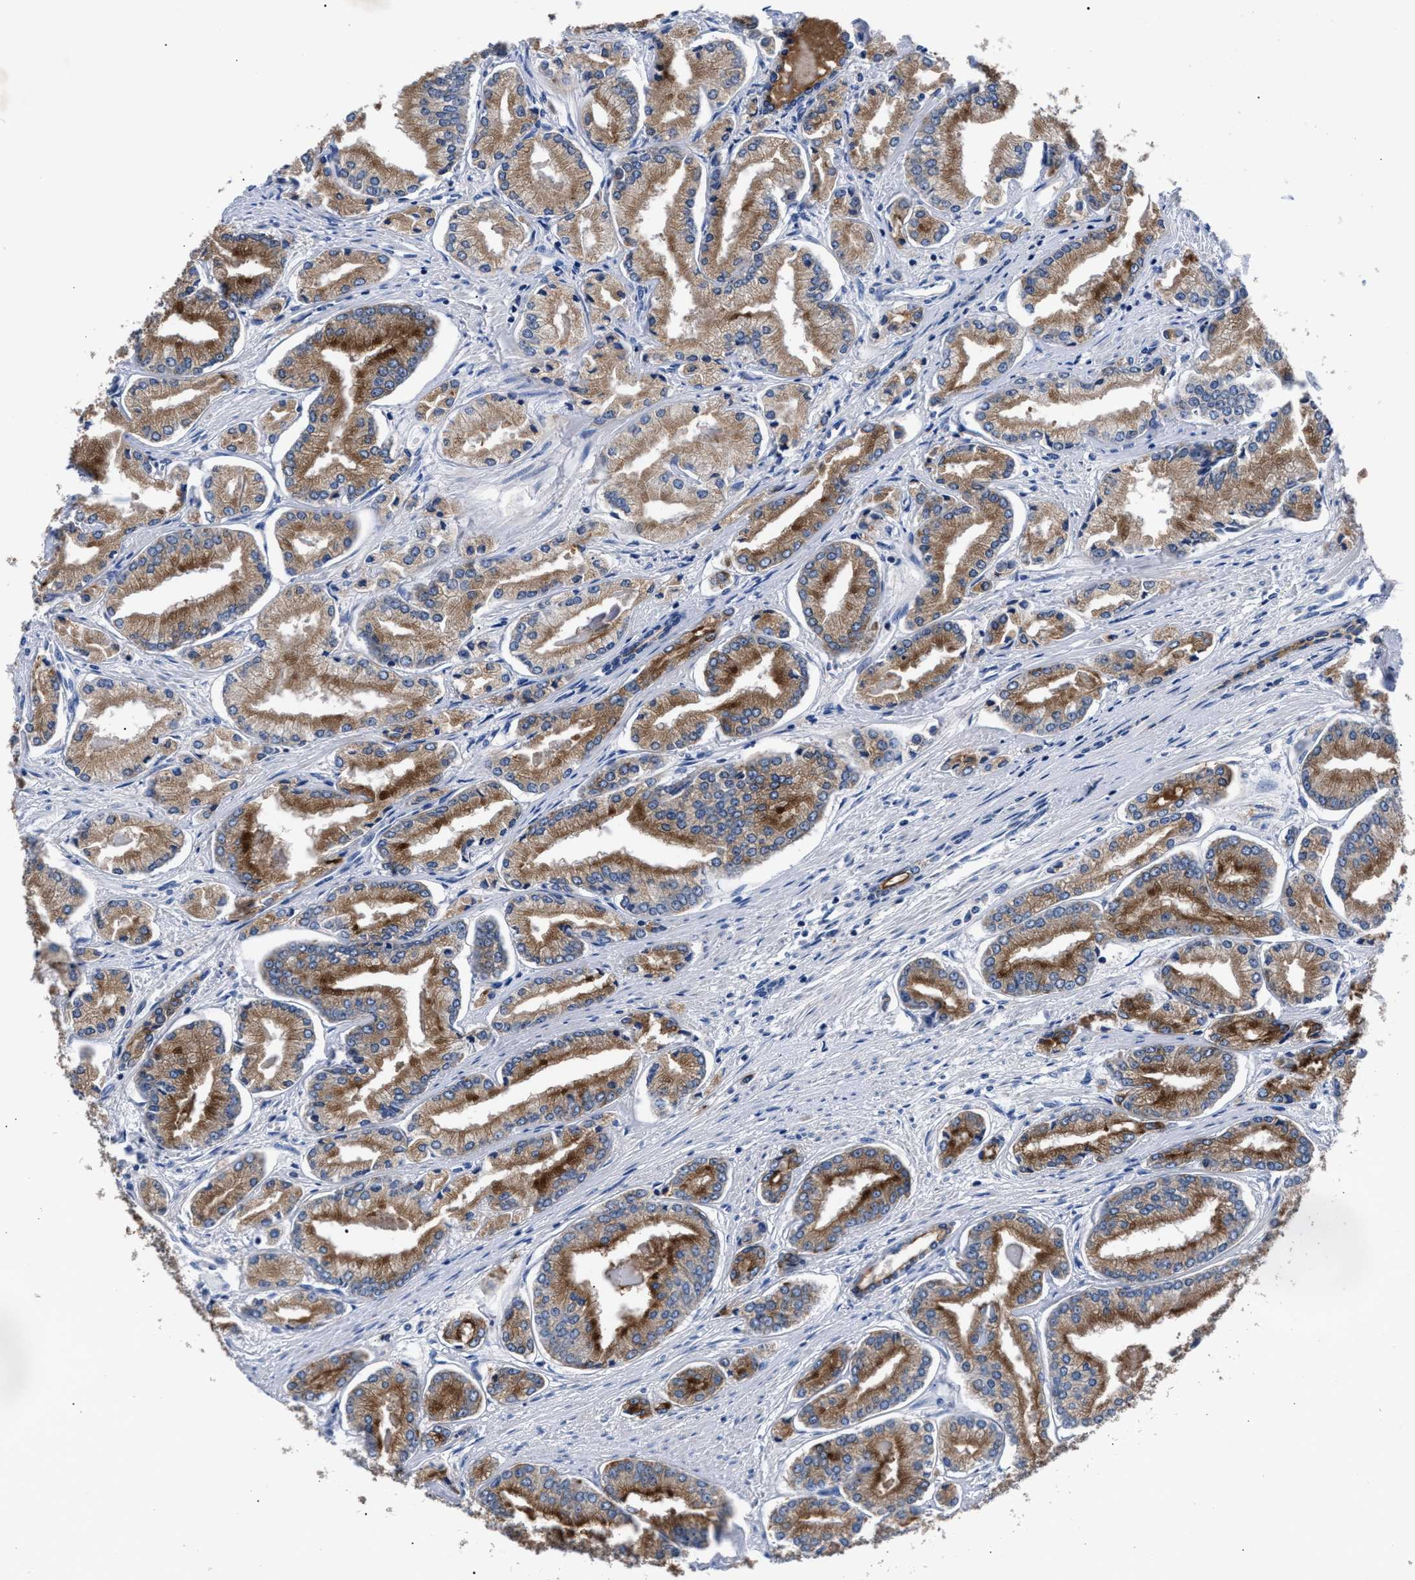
{"staining": {"intensity": "strong", "quantity": ">75%", "location": "cytoplasmic/membranous"}, "tissue": "prostate cancer", "cell_type": "Tumor cells", "image_type": "cancer", "snomed": [{"axis": "morphology", "description": "Adenocarcinoma, Low grade"}, {"axis": "topography", "description": "Prostate"}], "caption": "Protein expression analysis of prostate cancer reveals strong cytoplasmic/membranous positivity in about >75% of tumor cells. (DAB (3,3'-diaminobenzidine) IHC, brown staining for protein, blue staining for nuclei).", "gene": "PHF24", "patient": {"sex": "male", "age": 52}}